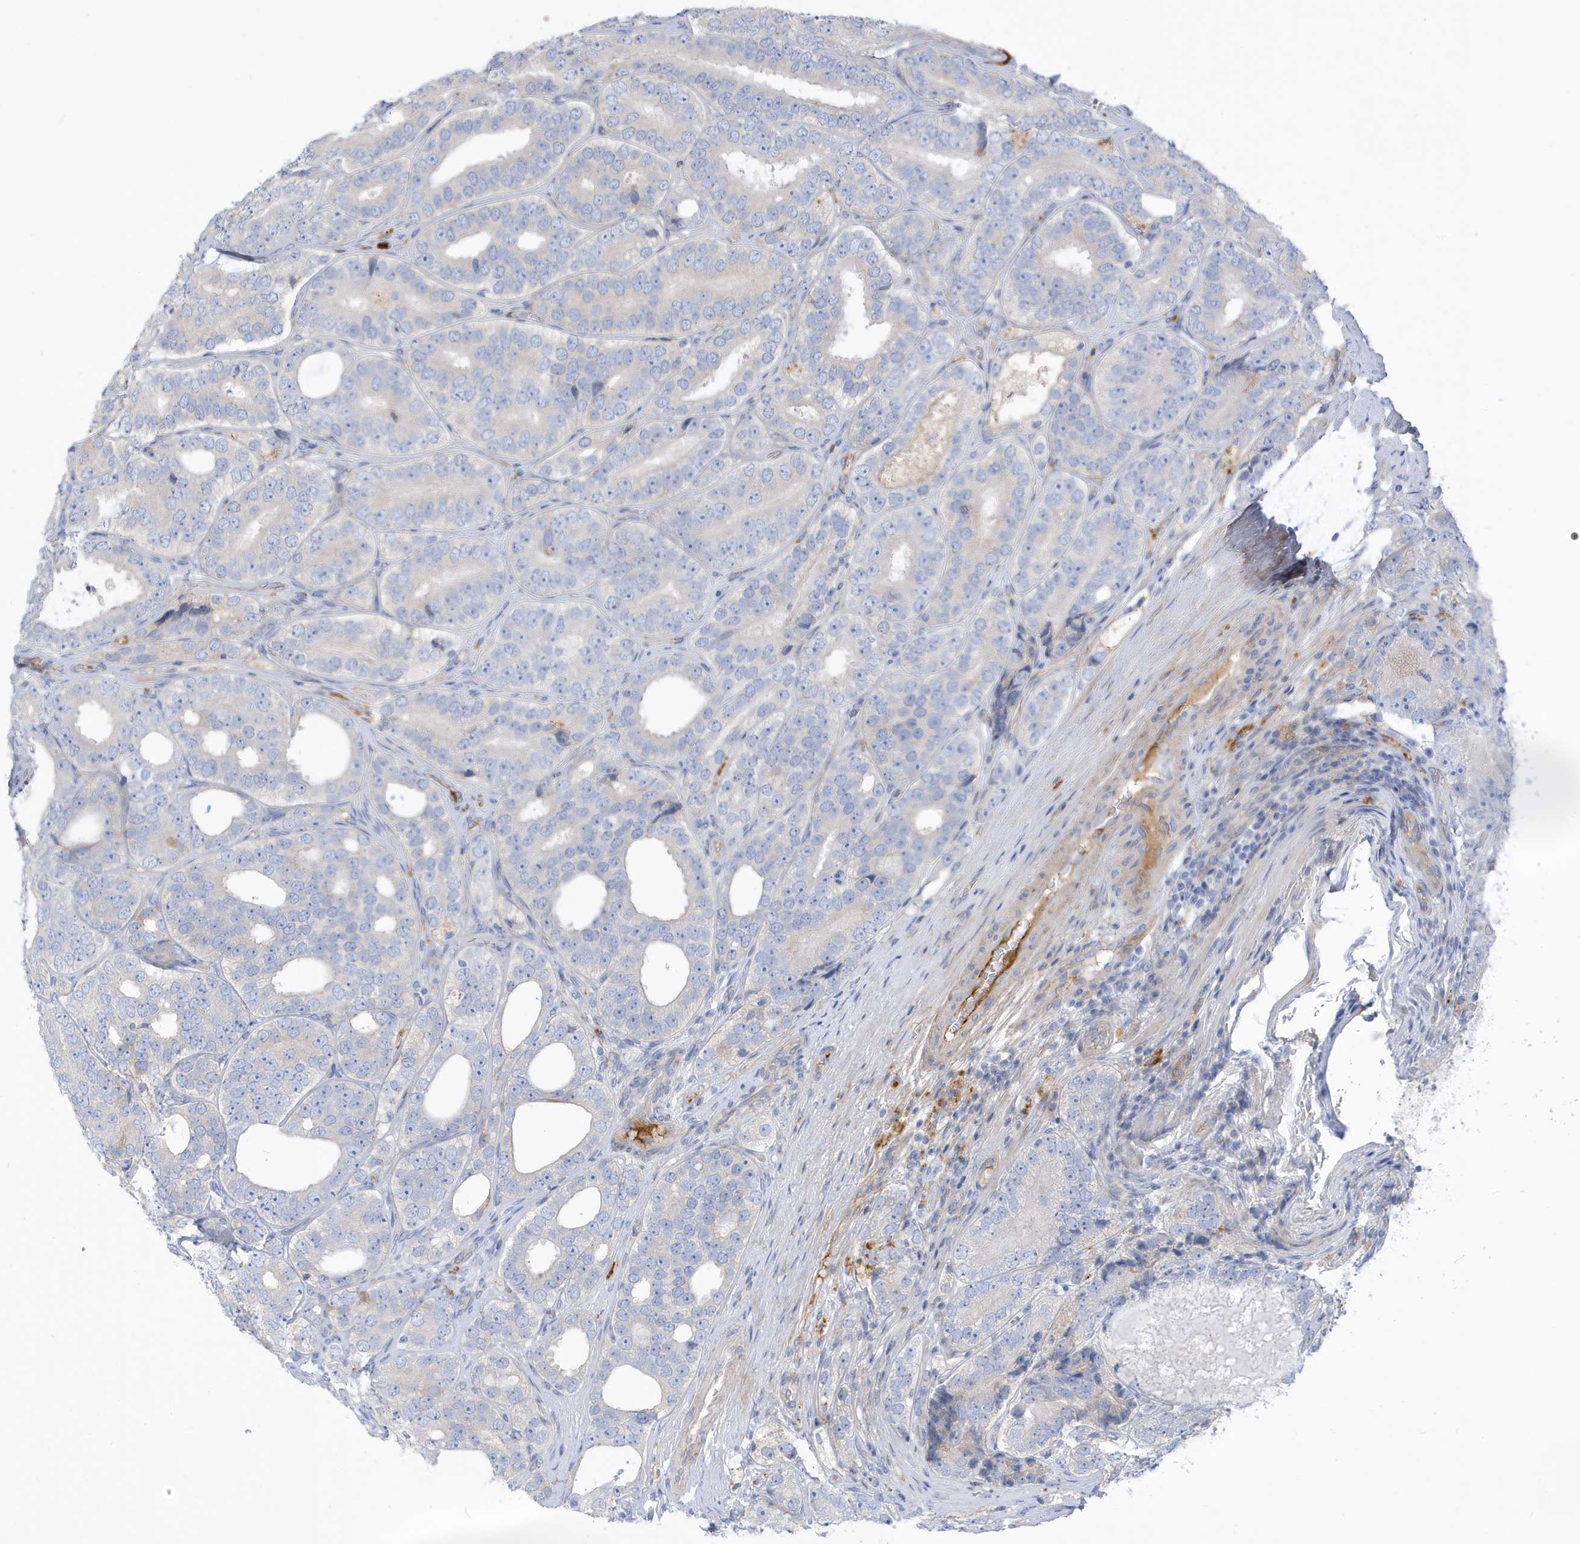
{"staining": {"intensity": "negative", "quantity": "none", "location": "none"}, "tissue": "prostate cancer", "cell_type": "Tumor cells", "image_type": "cancer", "snomed": [{"axis": "morphology", "description": "Adenocarcinoma, High grade"}, {"axis": "topography", "description": "Prostate"}], "caption": "The photomicrograph reveals no significant positivity in tumor cells of prostate high-grade adenocarcinoma. The staining is performed using DAB brown chromogen with nuclei counter-stained in using hematoxylin.", "gene": "ATP13A5", "patient": {"sex": "male", "age": 56}}